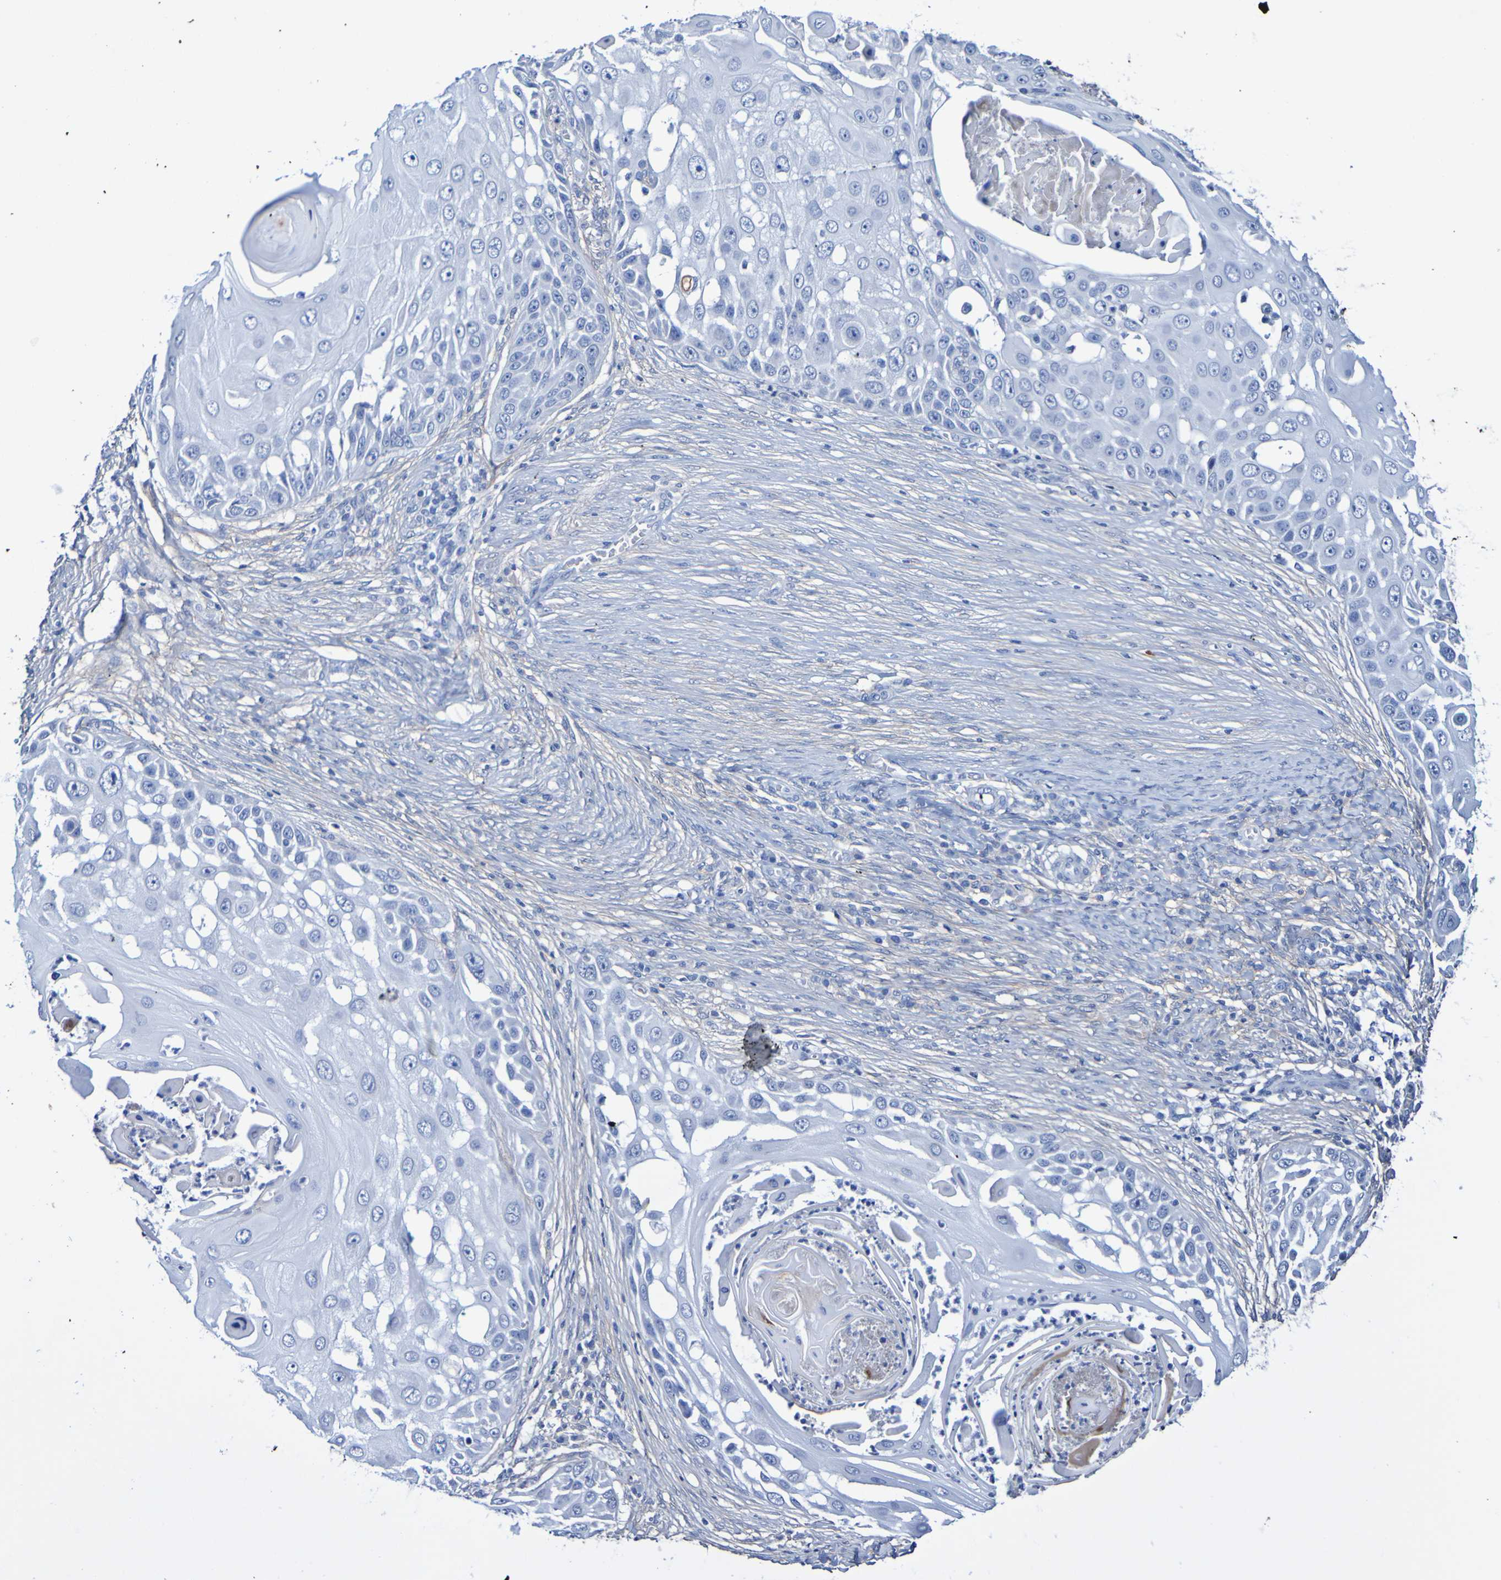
{"staining": {"intensity": "negative", "quantity": "none", "location": "none"}, "tissue": "skin cancer", "cell_type": "Tumor cells", "image_type": "cancer", "snomed": [{"axis": "morphology", "description": "Squamous cell carcinoma, NOS"}, {"axis": "topography", "description": "Skin"}], "caption": "Image shows no significant protein staining in tumor cells of skin squamous cell carcinoma.", "gene": "SGCB", "patient": {"sex": "female", "age": 44}}